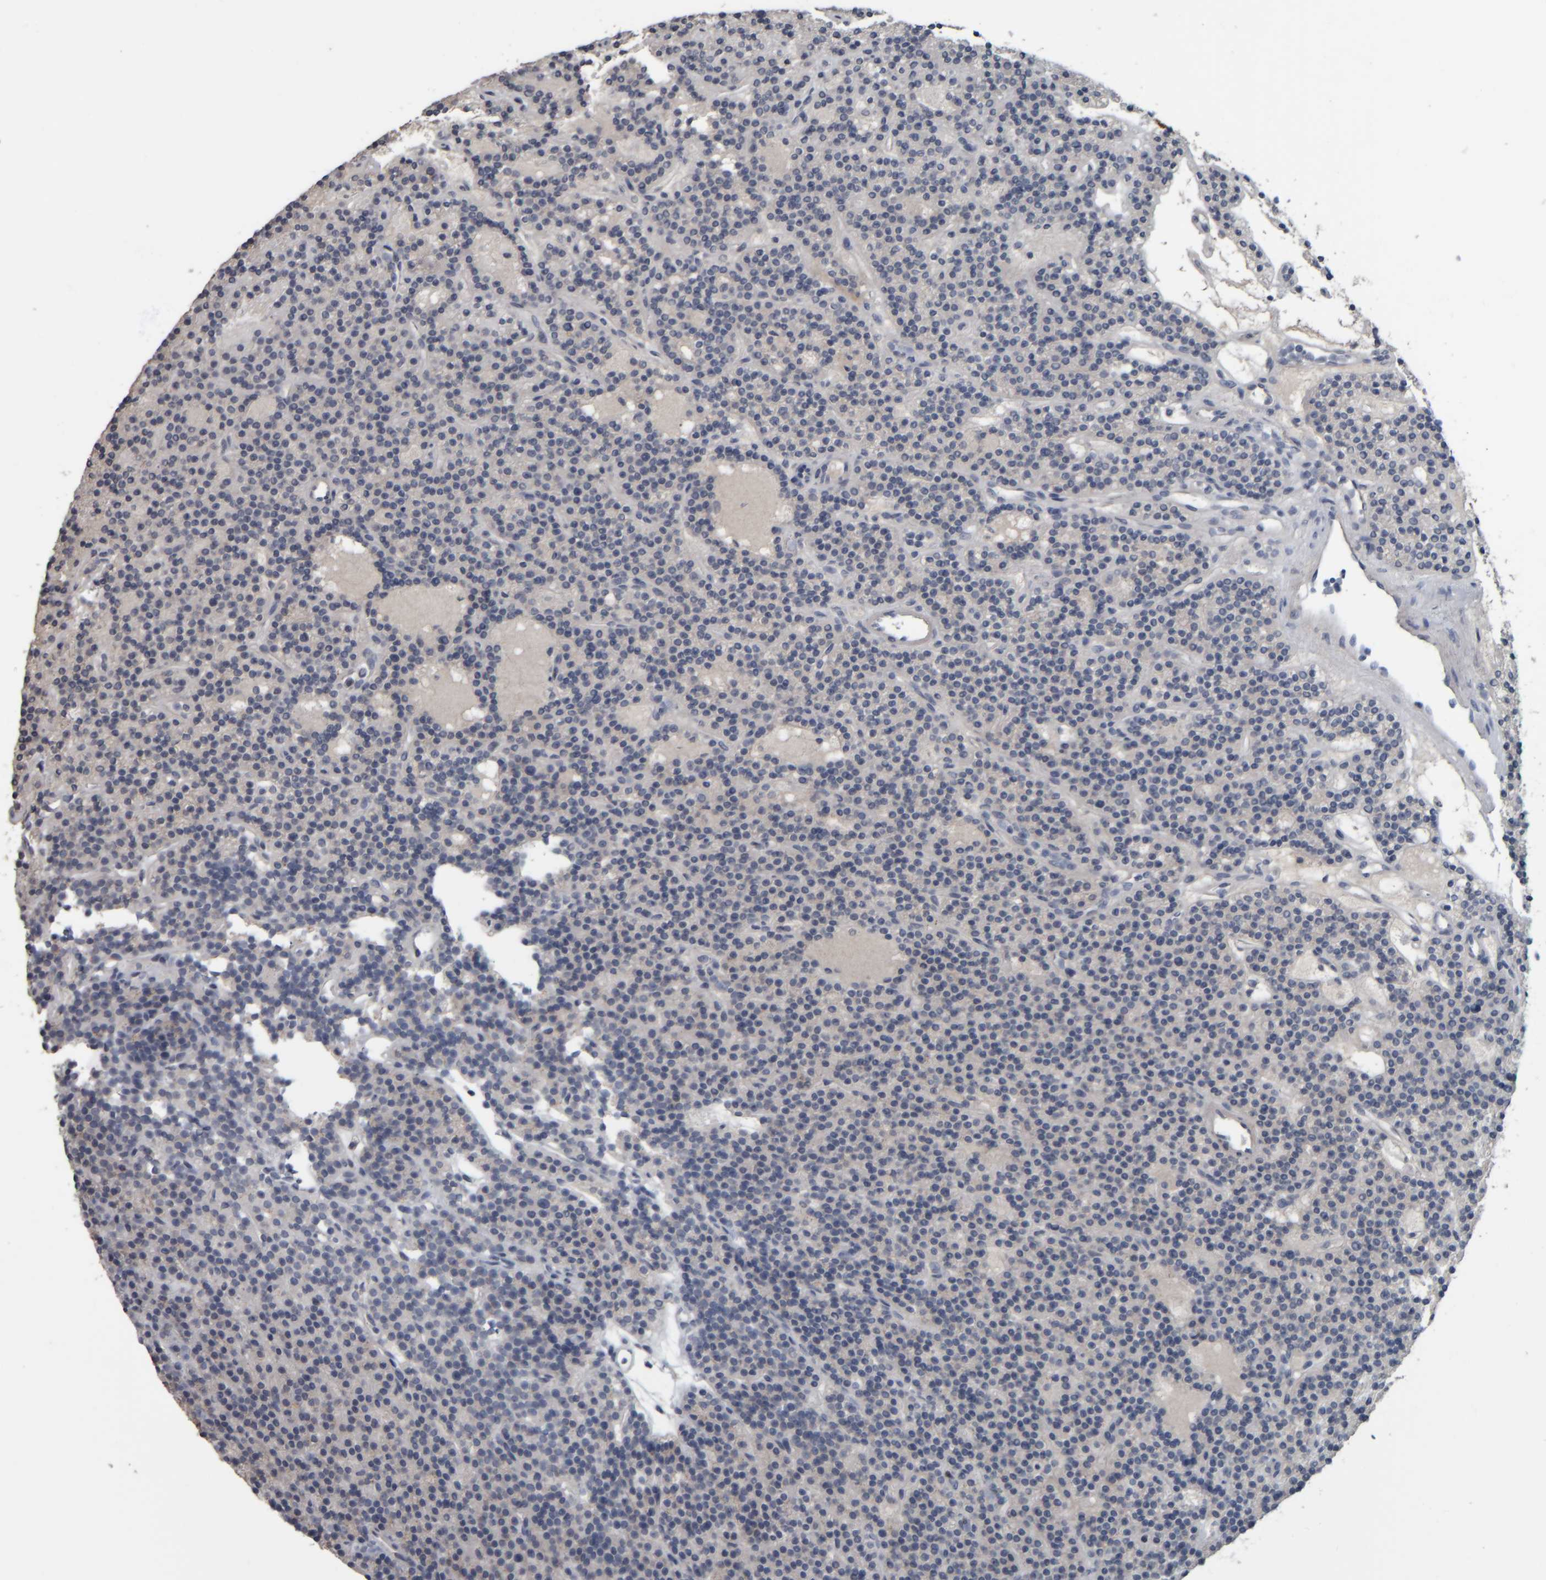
{"staining": {"intensity": "moderate", "quantity": "<25%", "location": "cytoplasmic/membranous"}, "tissue": "parathyroid gland", "cell_type": "Glandular cells", "image_type": "normal", "snomed": [{"axis": "morphology", "description": "Normal tissue, NOS"}, {"axis": "topography", "description": "Parathyroid gland"}], "caption": "This histopathology image exhibits immunohistochemistry staining of normal human parathyroid gland, with low moderate cytoplasmic/membranous positivity in approximately <25% of glandular cells.", "gene": "CAVIN4", "patient": {"sex": "male", "age": 75}}